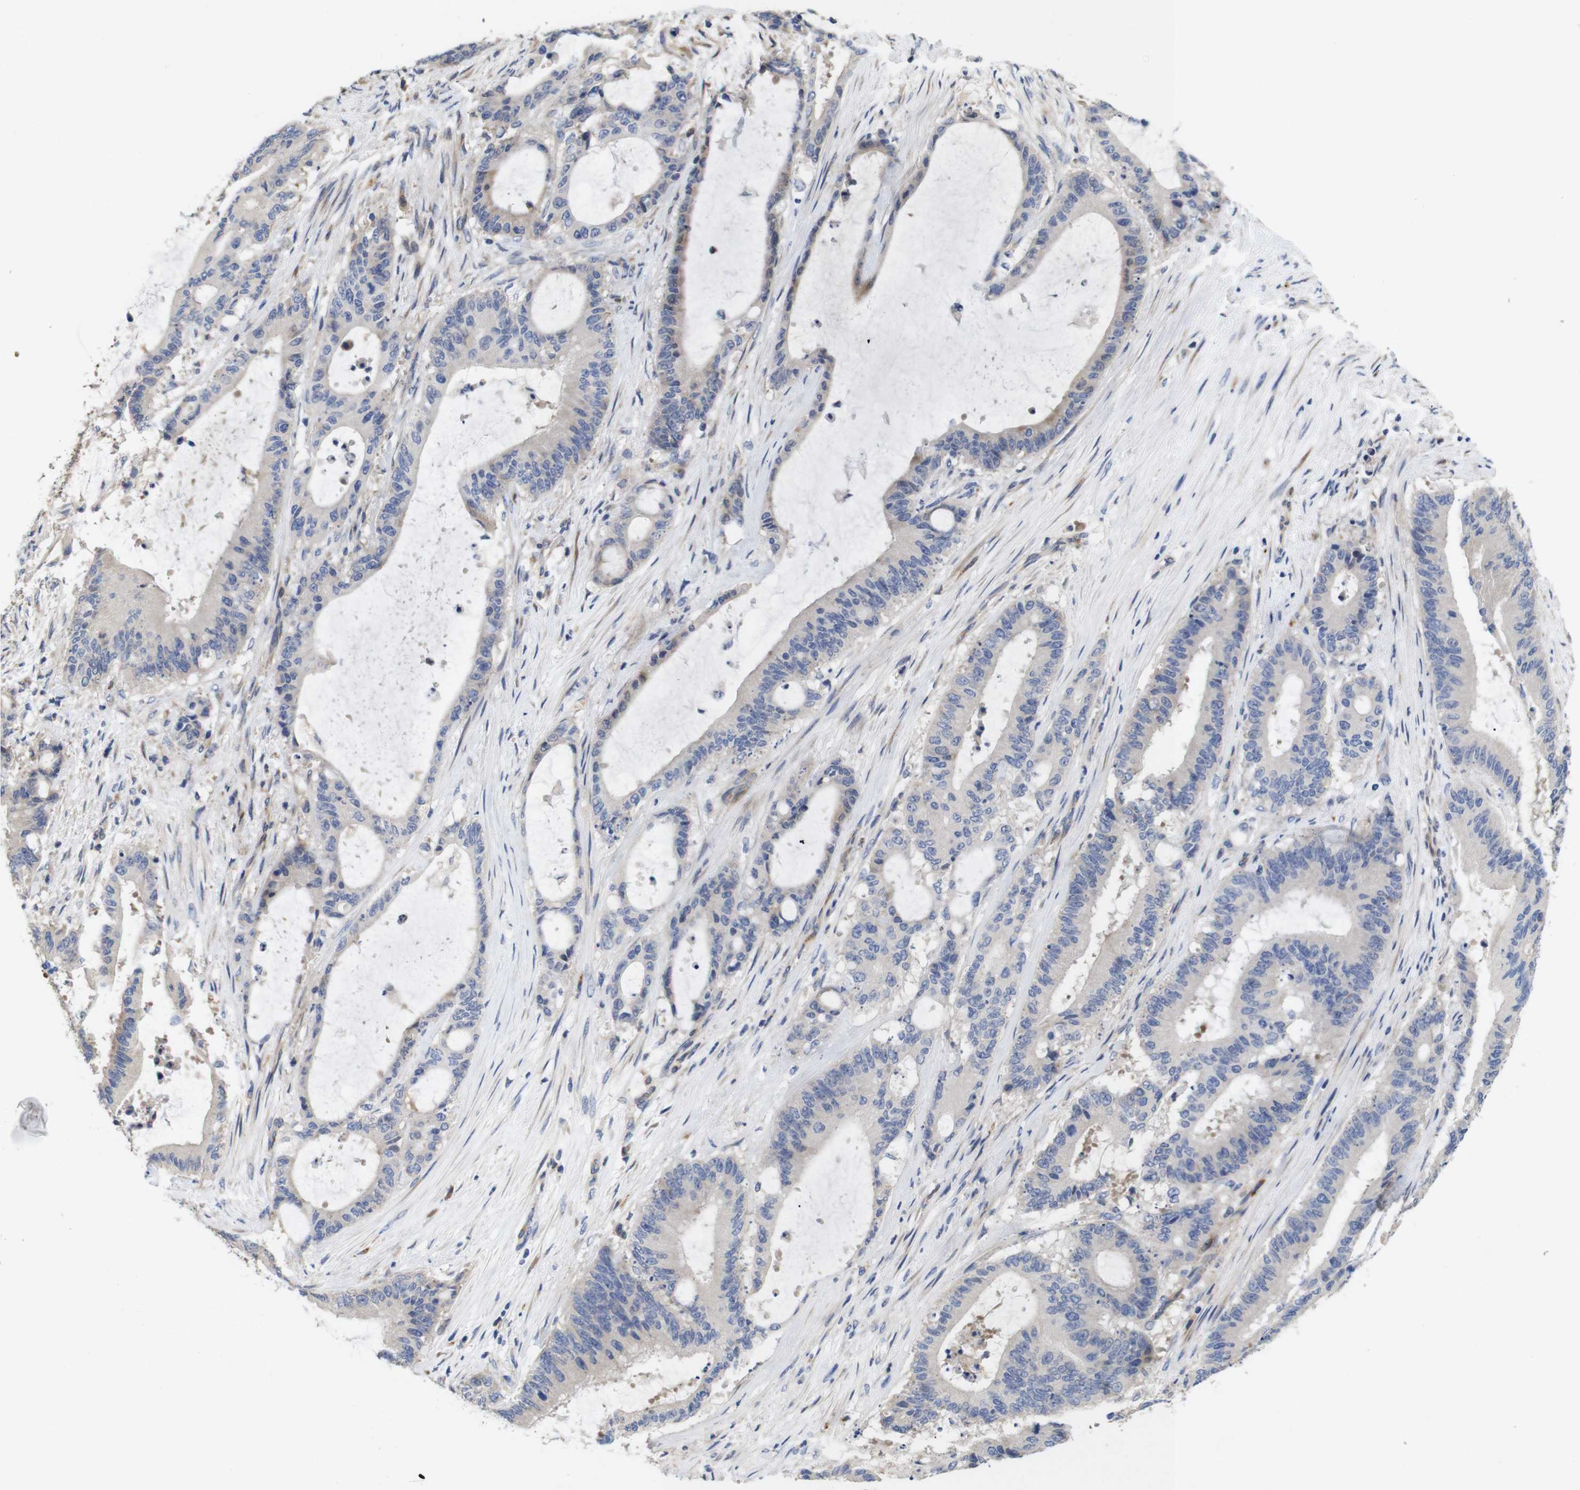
{"staining": {"intensity": "moderate", "quantity": "<25%", "location": "cytoplasmic/membranous"}, "tissue": "liver cancer", "cell_type": "Tumor cells", "image_type": "cancer", "snomed": [{"axis": "morphology", "description": "Cholangiocarcinoma"}, {"axis": "topography", "description": "Liver"}], "caption": "Immunohistochemistry (IHC) histopathology image of cholangiocarcinoma (liver) stained for a protein (brown), which displays low levels of moderate cytoplasmic/membranous staining in about <25% of tumor cells.", "gene": "SPRY3", "patient": {"sex": "female", "age": 73}}